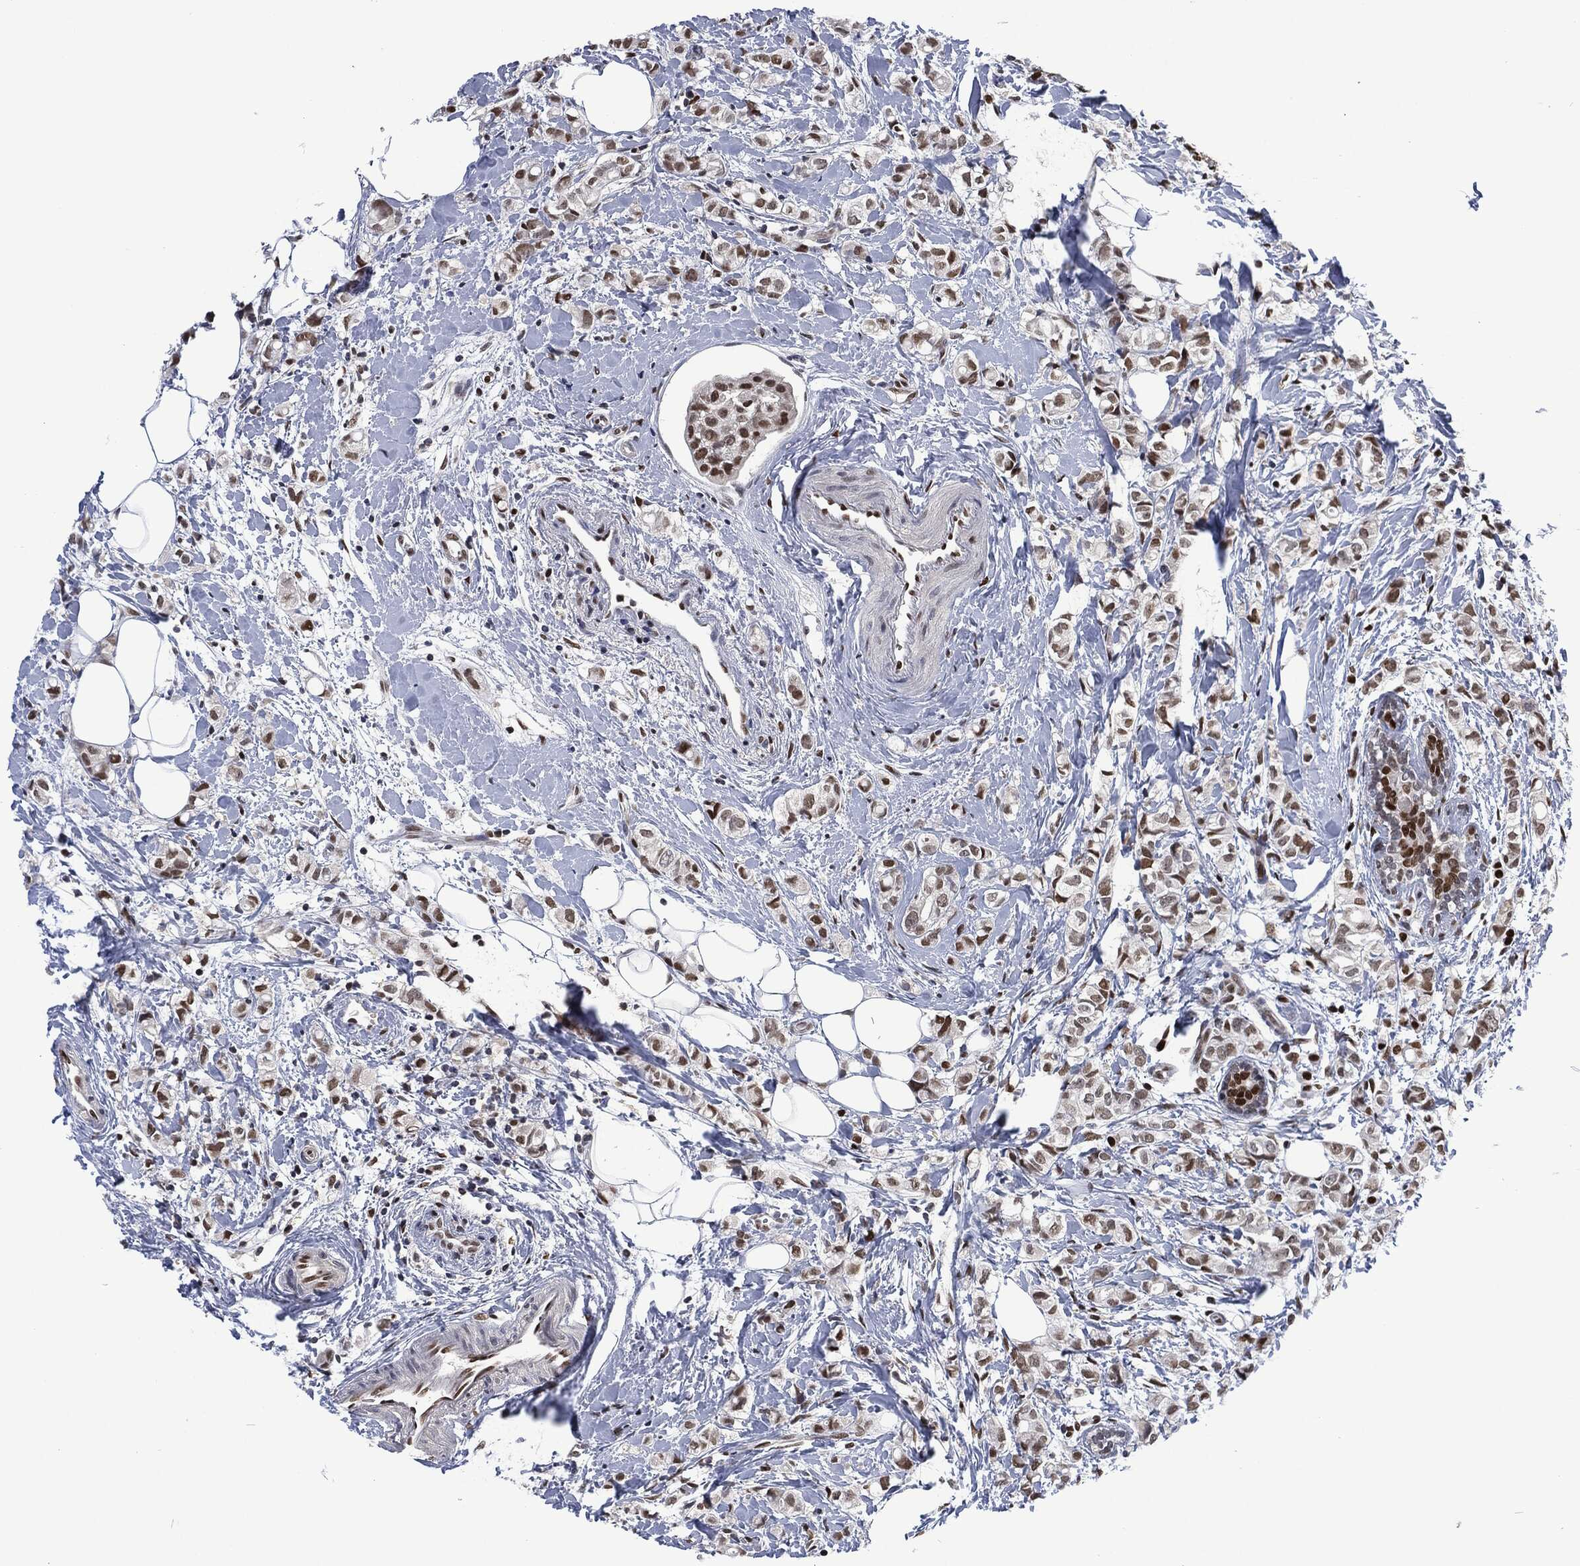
{"staining": {"intensity": "strong", "quantity": "<25%", "location": "nuclear"}, "tissue": "breast cancer", "cell_type": "Tumor cells", "image_type": "cancer", "snomed": [{"axis": "morphology", "description": "Normal tissue, NOS"}, {"axis": "morphology", "description": "Duct carcinoma"}, {"axis": "topography", "description": "Breast"}], "caption": "The histopathology image reveals immunohistochemical staining of invasive ductal carcinoma (breast). There is strong nuclear staining is present in about <25% of tumor cells. The staining was performed using DAB (3,3'-diaminobenzidine) to visualize the protein expression in brown, while the nuclei were stained in blue with hematoxylin (Magnification: 20x).", "gene": "DCPS", "patient": {"sex": "female", "age": 44}}